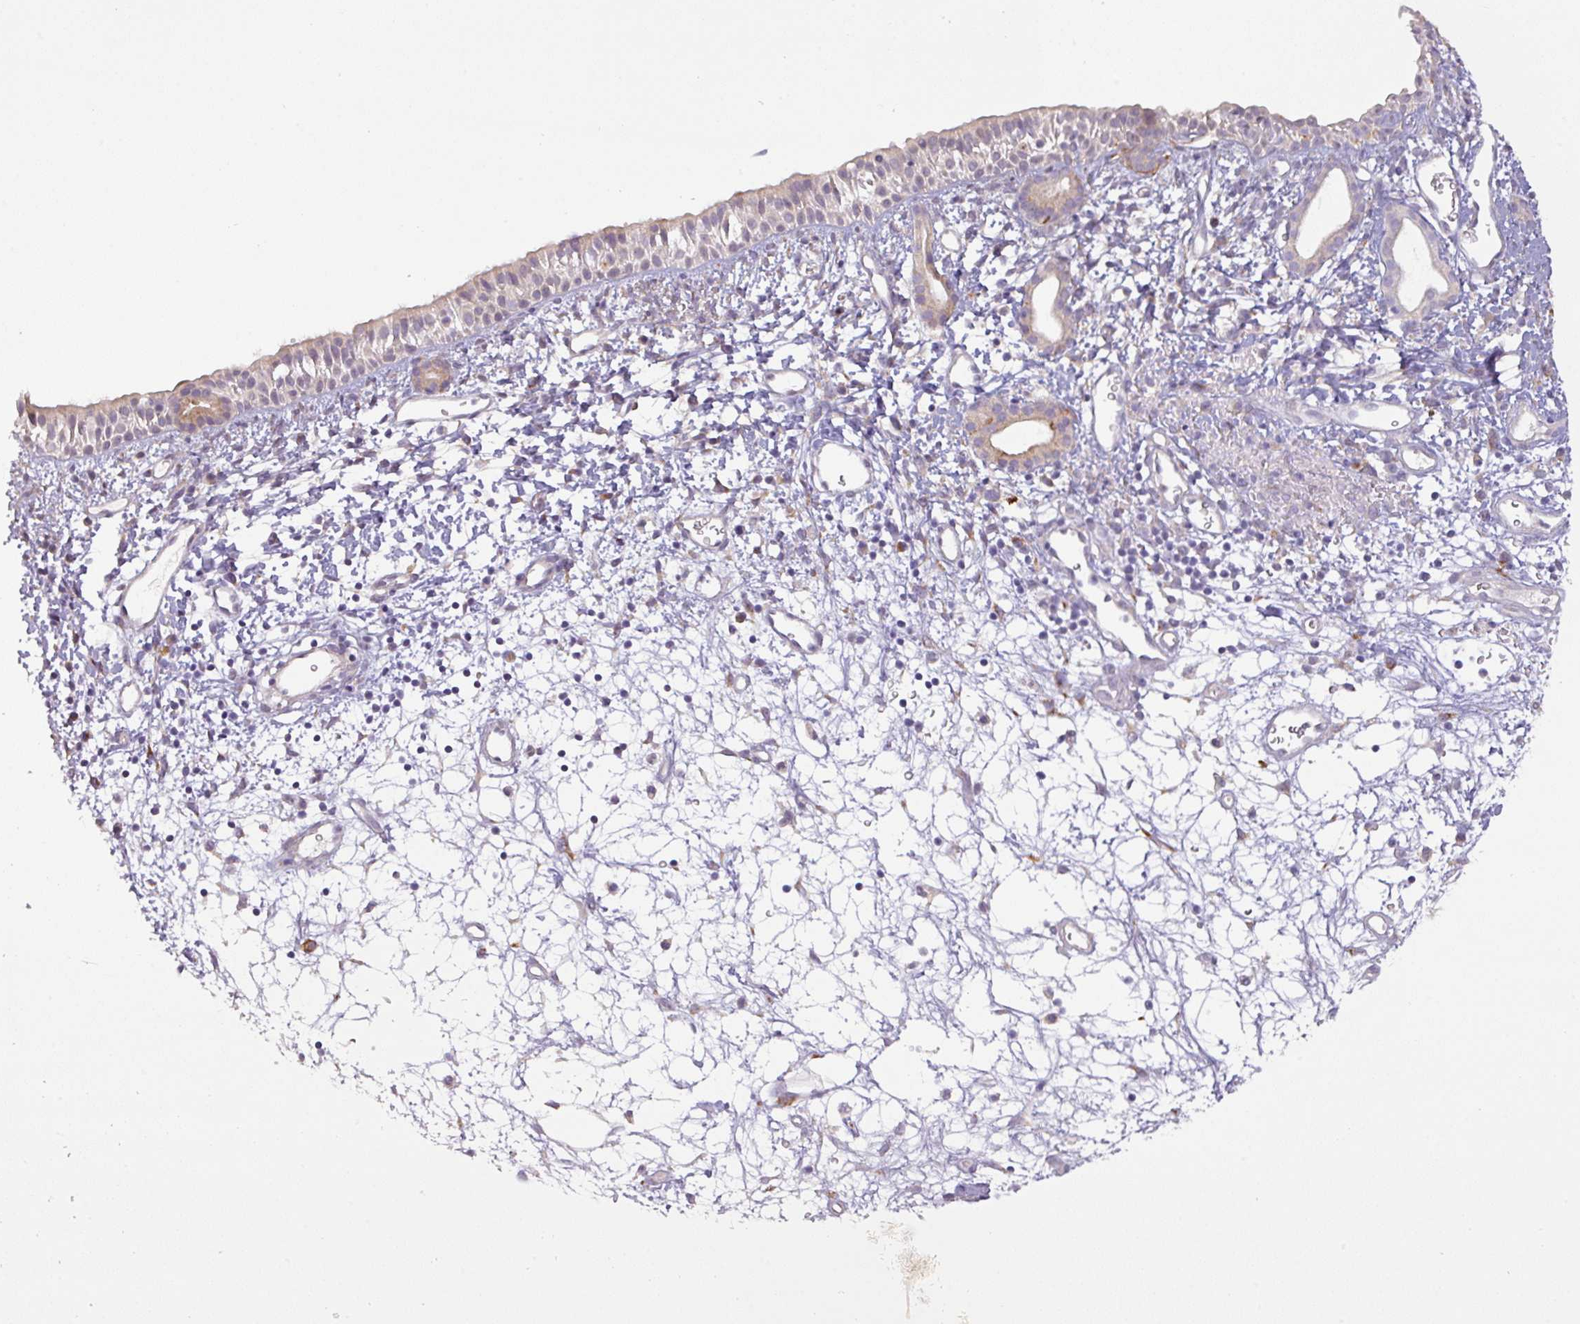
{"staining": {"intensity": "weak", "quantity": "25%-75%", "location": "cytoplasmic/membranous"}, "tissue": "nasopharynx", "cell_type": "Respiratory epithelial cells", "image_type": "normal", "snomed": [{"axis": "morphology", "description": "Normal tissue, NOS"}, {"axis": "topography", "description": "Nasopharynx"}], "caption": "A photomicrograph of nasopharynx stained for a protein demonstrates weak cytoplasmic/membranous brown staining in respiratory epithelial cells. The staining is performed using DAB (3,3'-diaminobenzidine) brown chromogen to label protein expression. The nuclei are counter-stained blue using hematoxylin.", "gene": "DRD5", "patient": {"sex": "male", "age": 22}}